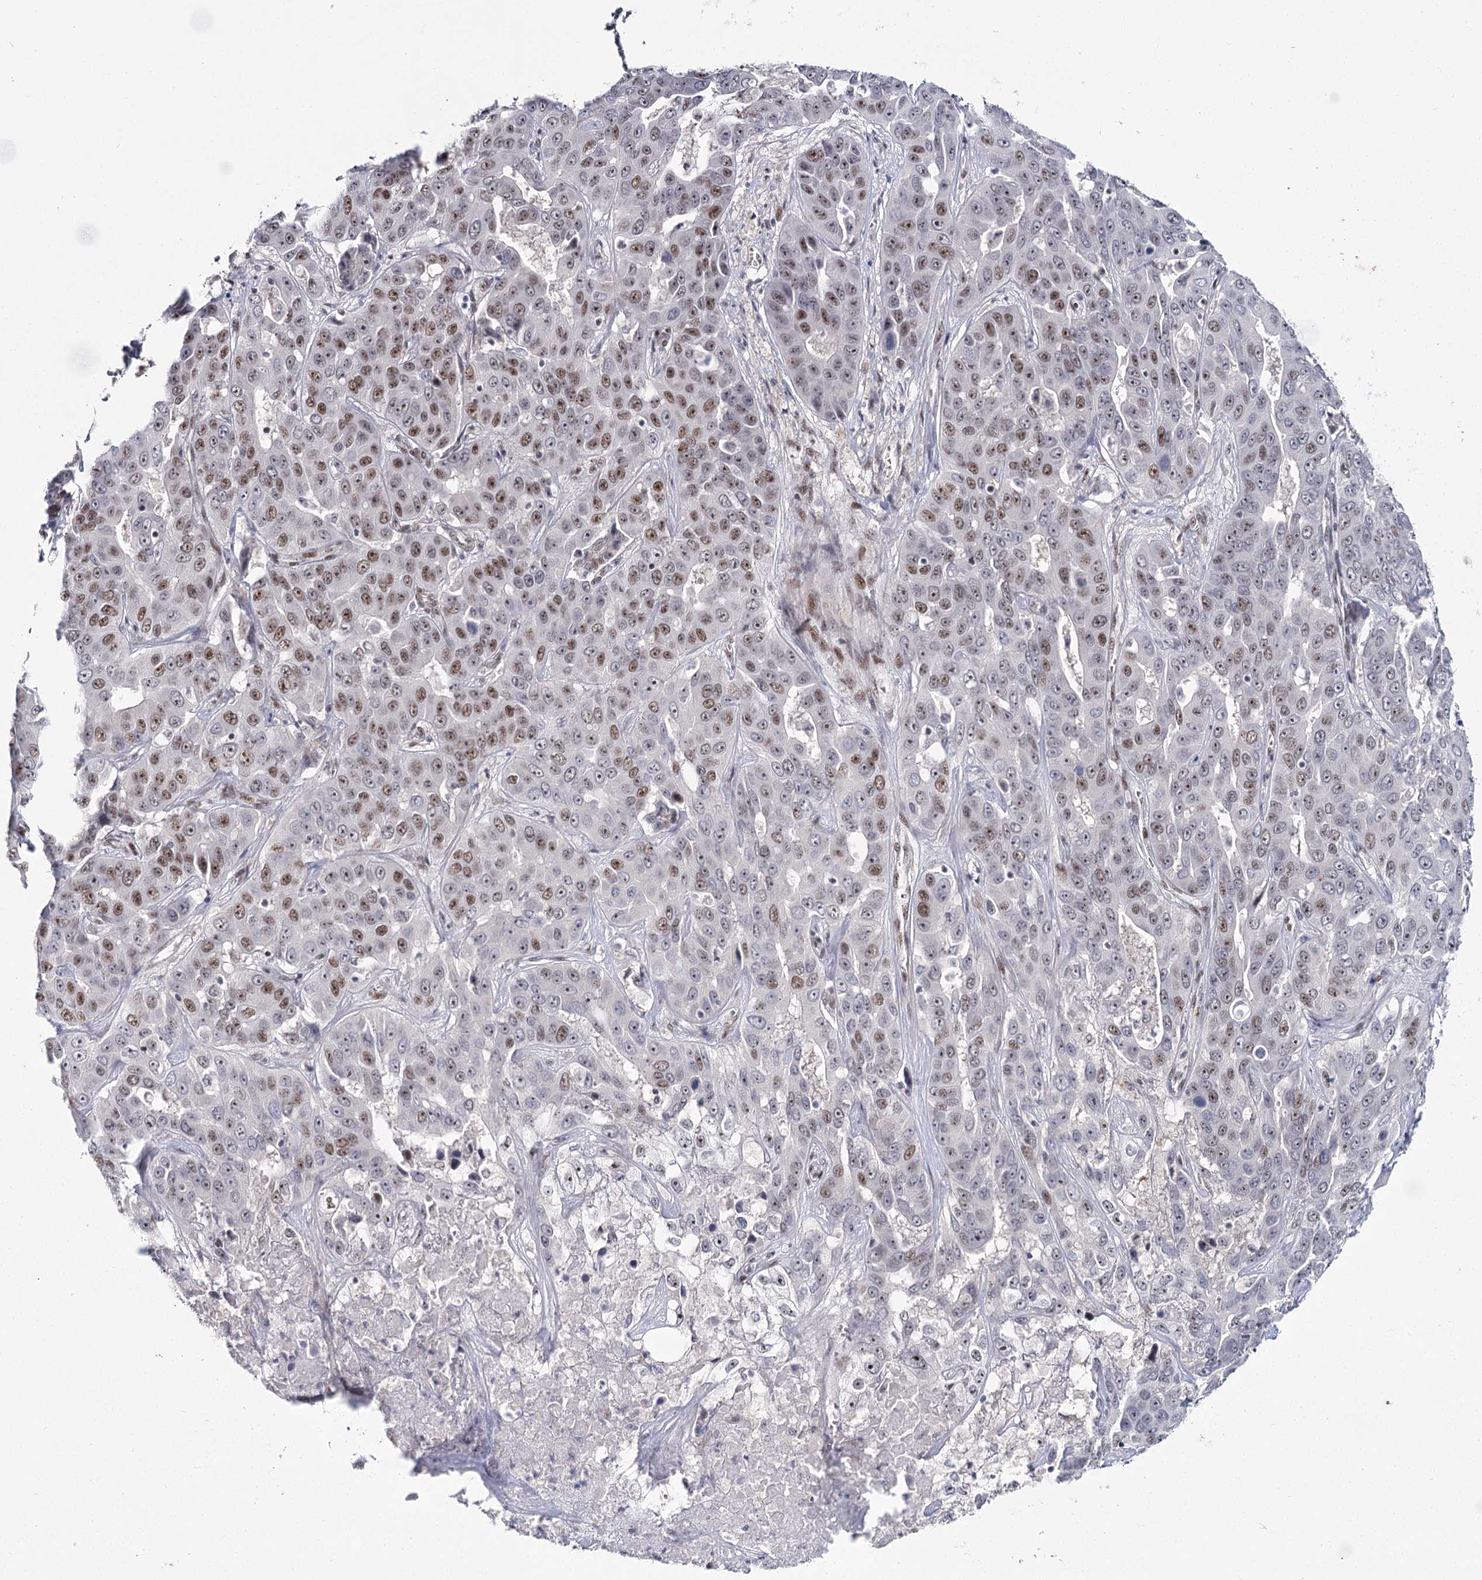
{"staining": {"intensity": "moderate", "quantity": "25%-75%", "location": "nuclear"}, "tissue": "liver cancer", "cell_type": "Tumor cells", "image_type": "cancer", "snomed": [{"axis": "morphology", "description": "Cholangiocarcinoma"}, {"axis": "topography", "description": "Liver"}], "caption": "Cholangiocarcinoma (liver) stained for a protein reveals moderate nuclear positivity in tumor cells.", "gene": "SCAF8", "patient": {"sex": "female", "age": 52}}